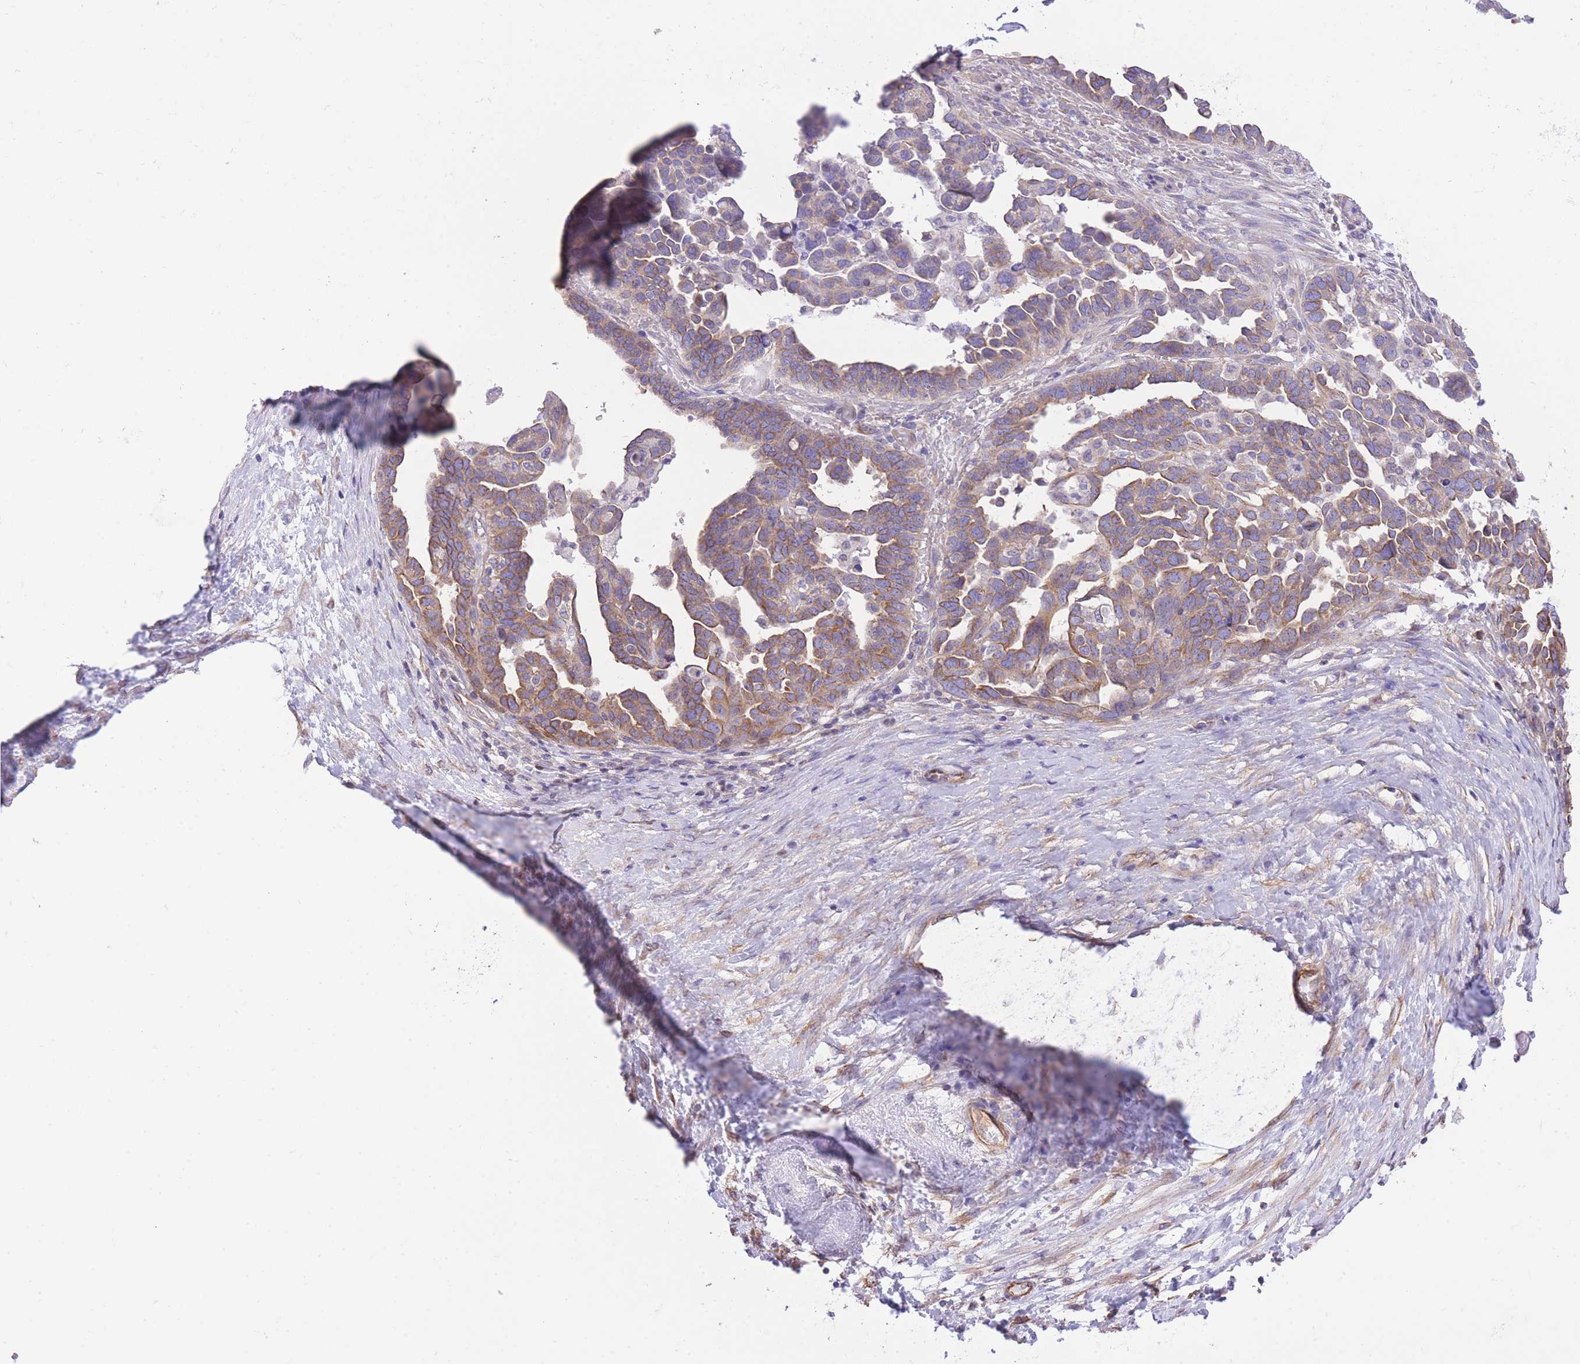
{"staining": {"intensity": "moderate", "quantity": "25%-75%", "location": "cytoplasmic/membranous"}, "tissue": "ovarian cancer", "cell_type": "Tumor cells", "image_type": "cancer", "snomed": [{"axis": "morphology", "description": "Cystadenocarcinoma, serous, NOS"}, {"axis": "topography", "description": "Ovary"}], "caption": "Immunohistochemistry (IHC) histopathology image of ovarian cancer (serous cystadenocarcinoma) stained for a protein (brown), which demonstrates medium levels of moderate cytoplasmic/membranous staining in about 25%-75% of tumor cells.", "gene": "RHOU", "patient": {"sex": "female", "age": 54}}